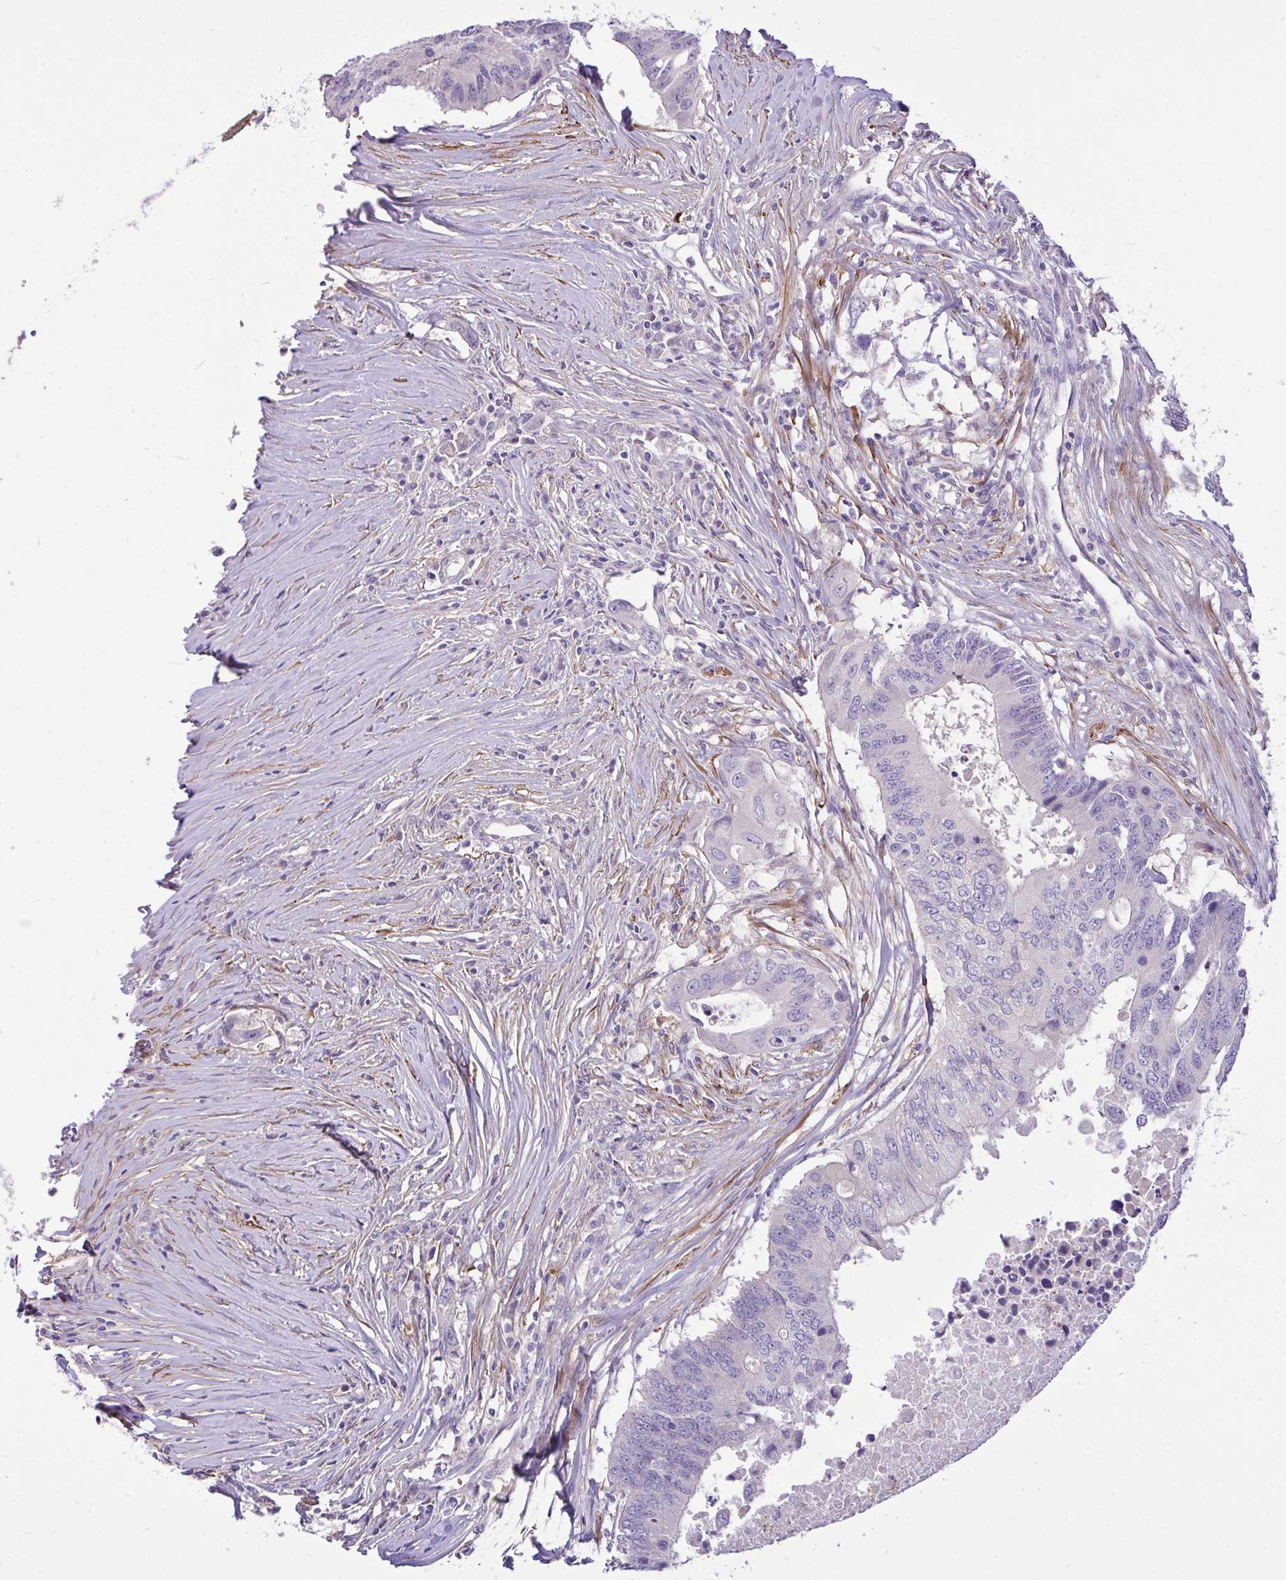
{"staining": {"intensity": "negative", "quantity": "none", "location": "none"}, "tissue": "colorectal cancer", "cell_type": "Tumor cells", "image_type": "cancer", "snomed": [{"axis": "morphology", "description": "Adenocarcinoma, NOS"}, {"axis": "topography", "description": "Colon"}], "caption": "IHC micrograph of human colorectal adenocarcinoma stained for a protein (brown), which demonstrates no staining in tumor cells.", "gene": "MOCS1", "patient": {"sex": "male", "age": 71}}